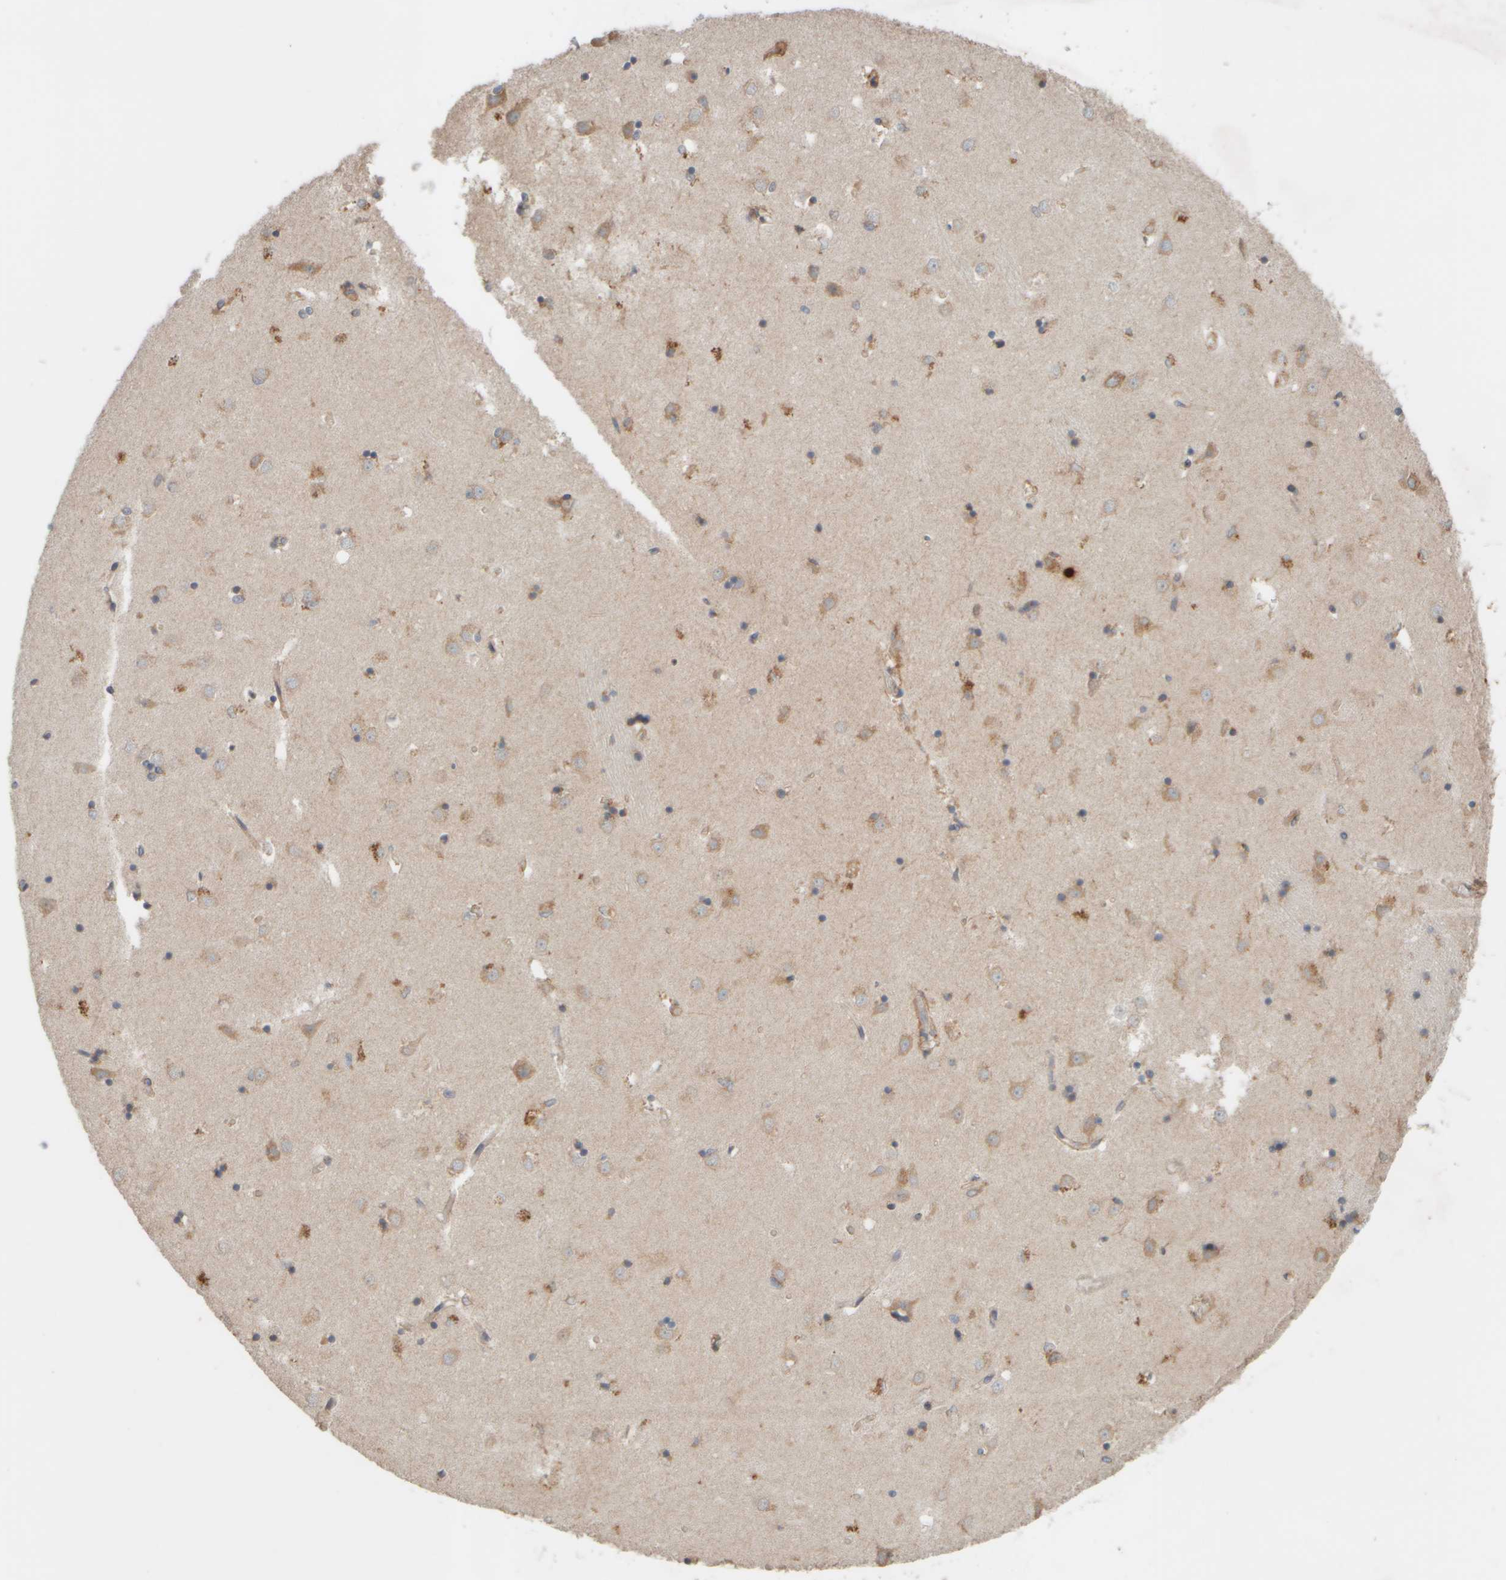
{"staining": {"intensity": "weak", "quantity": "25%-75%", "location": "cytoplasmic/membranous"}, "tissue": "caudate", "cell_type": "Glial cells", "image_type": "normal", "snomed": [{"axis": "morphology", "description": "Normal tissue, NOS"}, {"axis": "topography", "description": "Lateral ventricle wall"}], "caption": "Immunohistochemistry (IHC) (DAB) staining of benign caudate demonstrates weak cytoplasmic/membranous protein expression in approximately 25%-75% of glial cells. The staining was performed using DAB to visualize the protein expression in brown, while the nuclei were stained in blue with hematoxylin (Magnification: 20x).", "gene": "EIF2B3", "patient": {"sex": "male", "age": 45}}